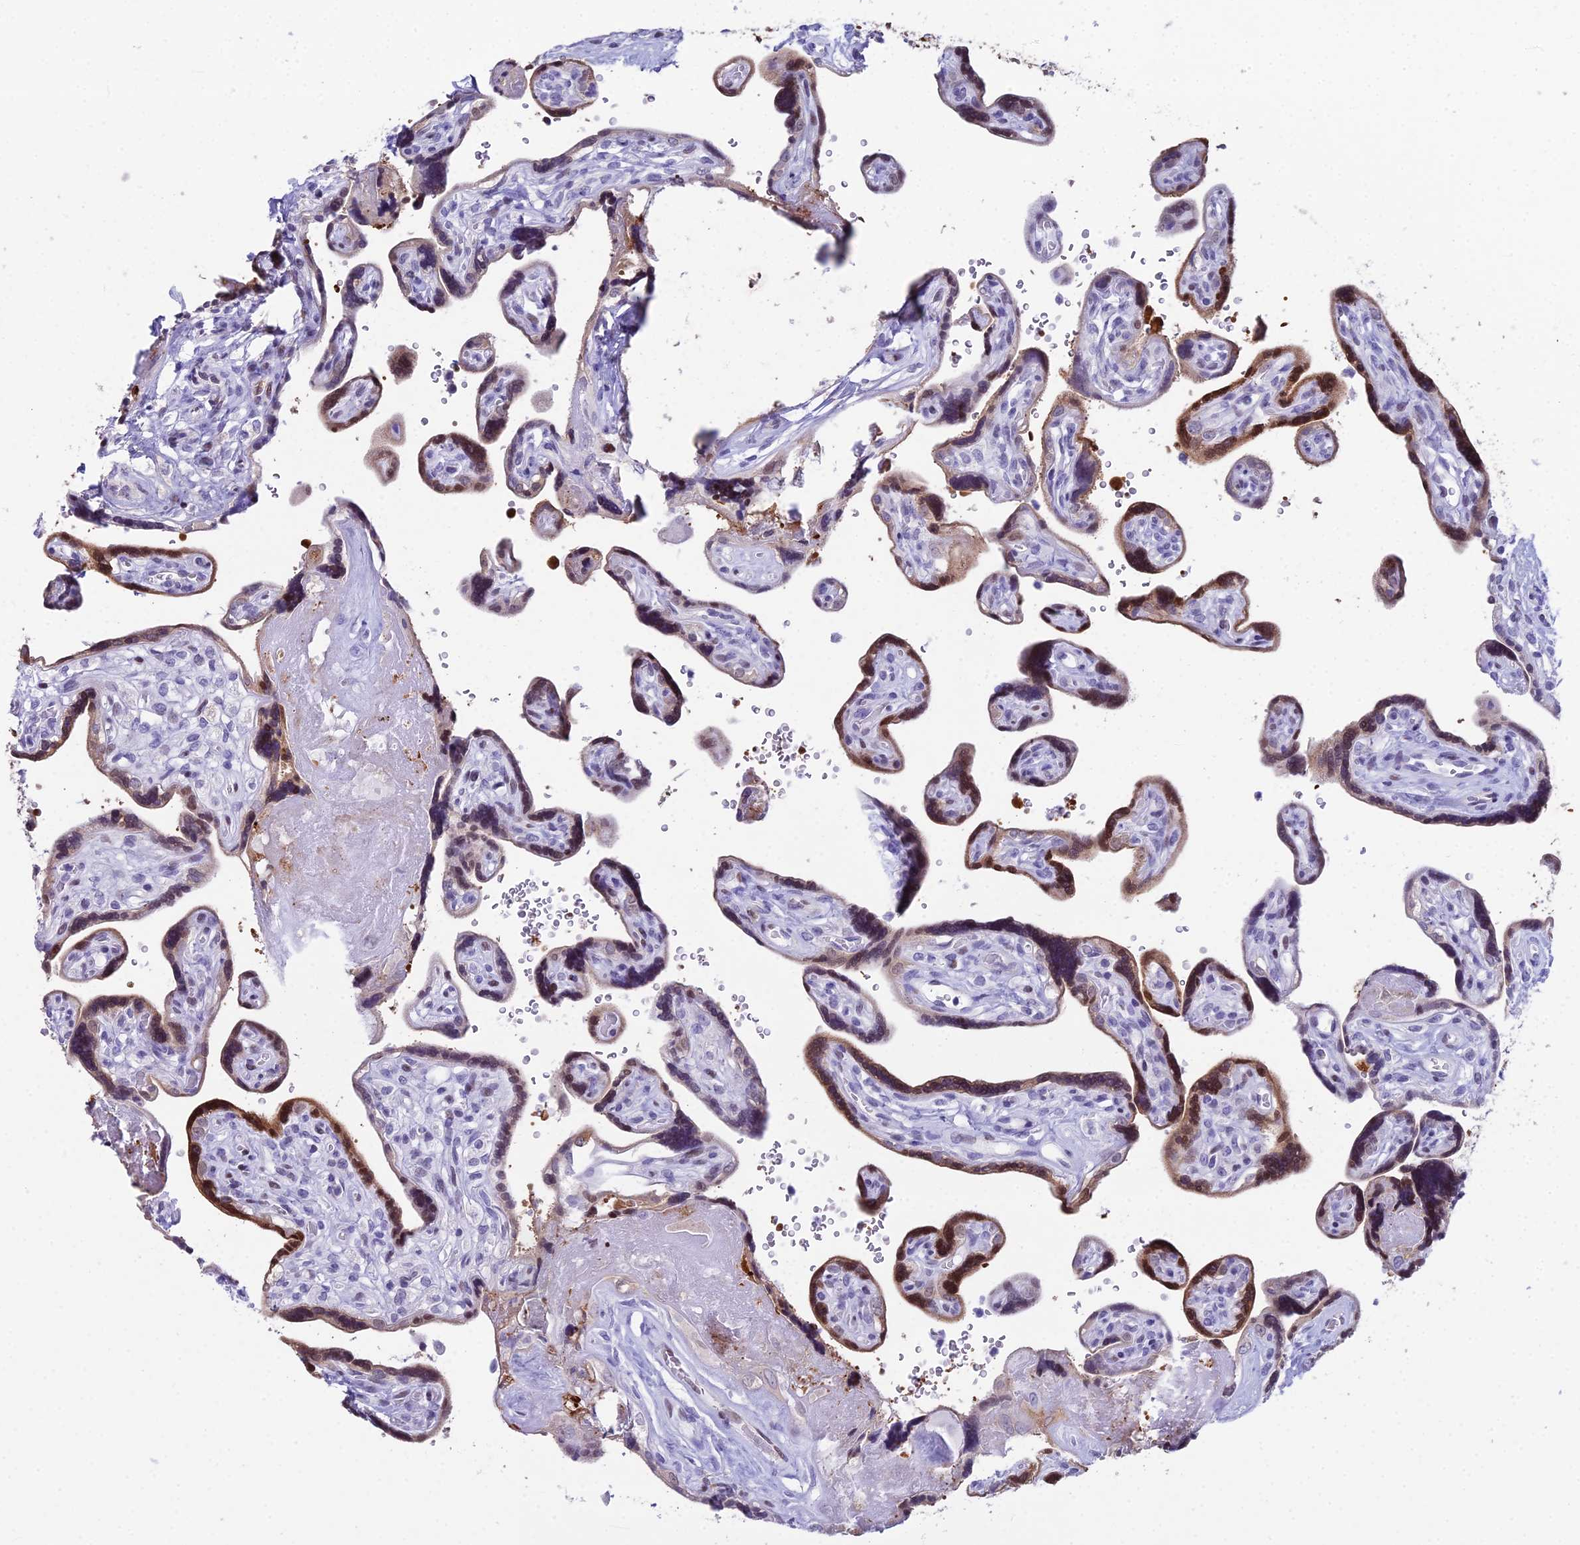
{"staining": {"intensity": "negative", "quantity": "none", "location": "none"}, "tissue": "placenta", "cell_type": "Decidual cells", "image_type": "normal", "snomed": [{"axis": "morphology", "description": "Normal tissue, NOS"}, {"axis": "topography", "description": "Placenta"}], "caption": "Immunohistochemistry micrograph of unremarkable placenta: human placenta stained with DAB reveals no significant protein expression in decidual cells. Nuclei are stained in blue.", "gene": "CC2D2A", "patient": {"sex": "female", "age": 39}}